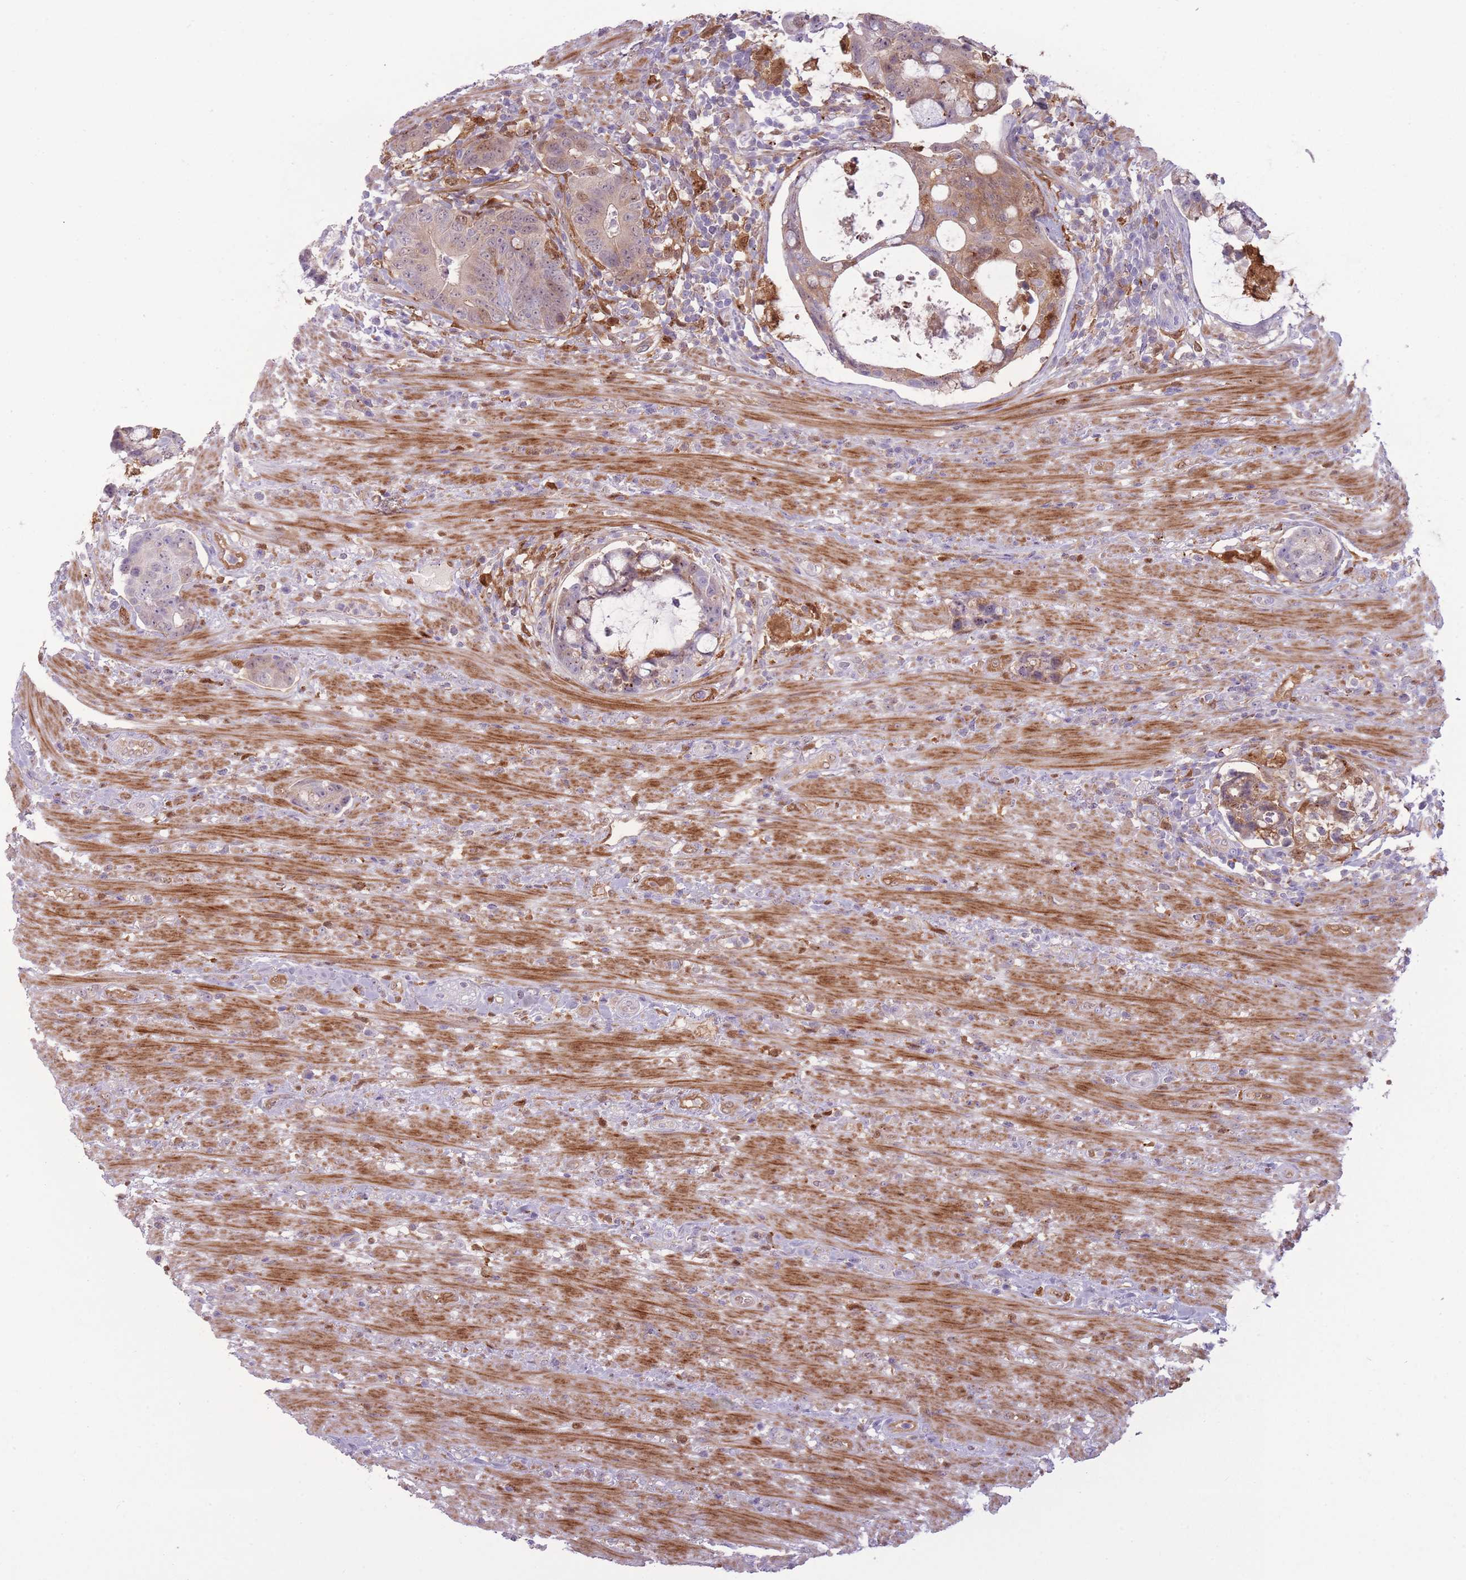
{"staining": {"intensity": "moderate", "quantity": "<25%", "location": "cytoplasmic/membranous,nuclear"}, "tissue": "colorectal cancer", "cell_type": "Tumor cells", "image_type": "cancer", "snomed": [{"axis": "morphology", "description": "Adenocarcinoma, NOS"}, {"axis": "topography", "description": "Colon"}], "caption": "This is a micrograph of immunohistochemistry staining of colorectal cancer, which shows moderate staining in the cytoplasmic/membranous and nuclear of tumor cells.", "gene": "LGALS9", "patient": {"sex": "female", "age": 82}}